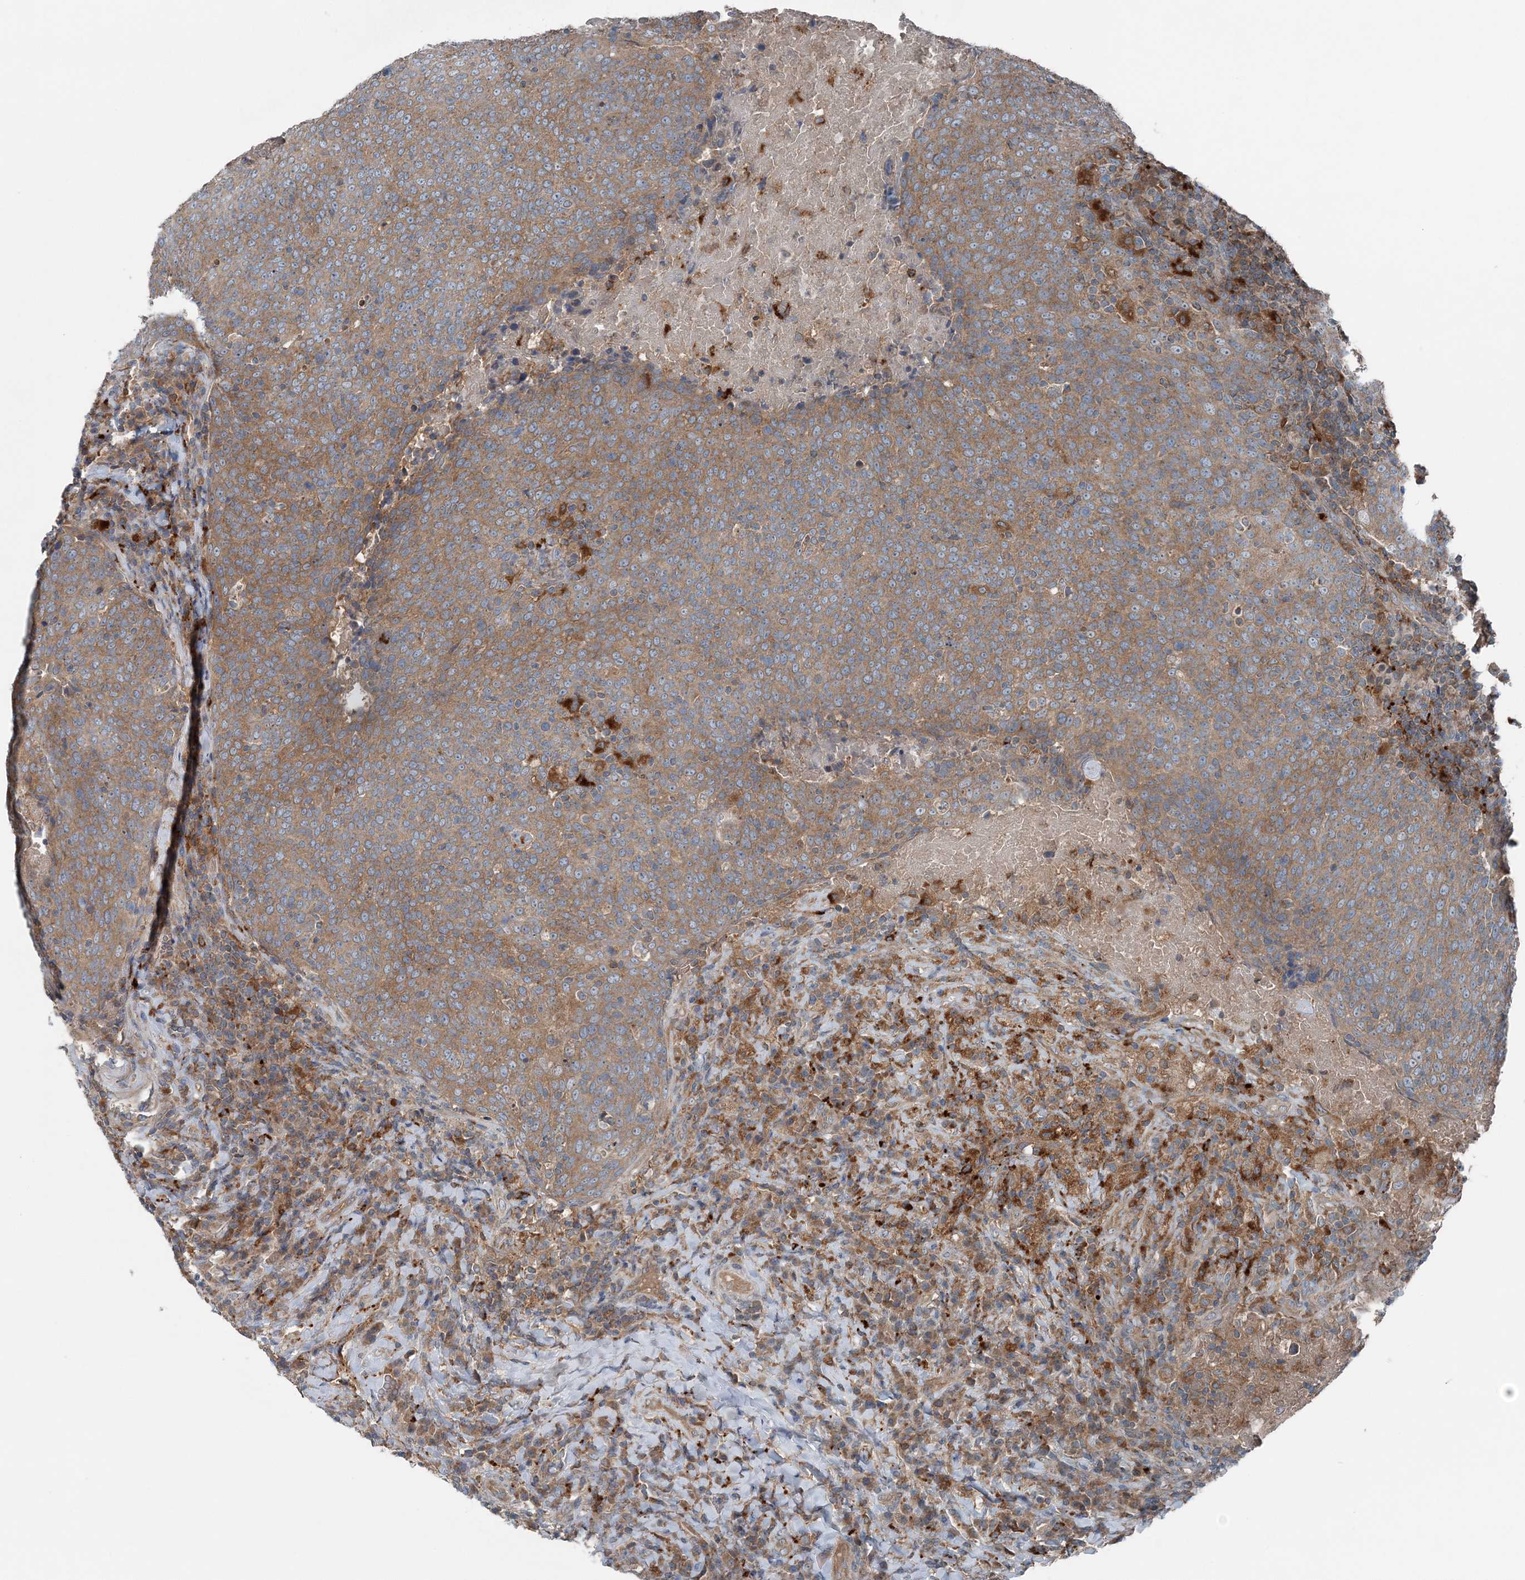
{"staining": {"intensity": "moderate", "quantity": ">75%", "location": "cytoplasmic/membranous"}, "tissue": "head and neck cancer", "cell_type": "Tumor cells", "image_type": "cancer", "snomed": [{"axis": "morphology", "description": "Squamous cell carcinoma, NOS"}, {"axis": "morphology", "description": "Squamous cell carcinoma, metastatic, NOS"}, {"axis": "topography", "description": "Lymph node"}, {"axis": "topography", "description": "Head-Neck"}], "caption": "Moderate cytoplasmic/membranous protein staining is appreciated in approximately >75% of tumor cells in head and neck cancer (metastatic squamous cell carcinoma). (DAB (3,3'-diaminobenzidine) IHC, brown staining for protein, blue staining for nuclei).", "gene": "ASNSD1", "patient": {"sex": "male", "age": 62}}